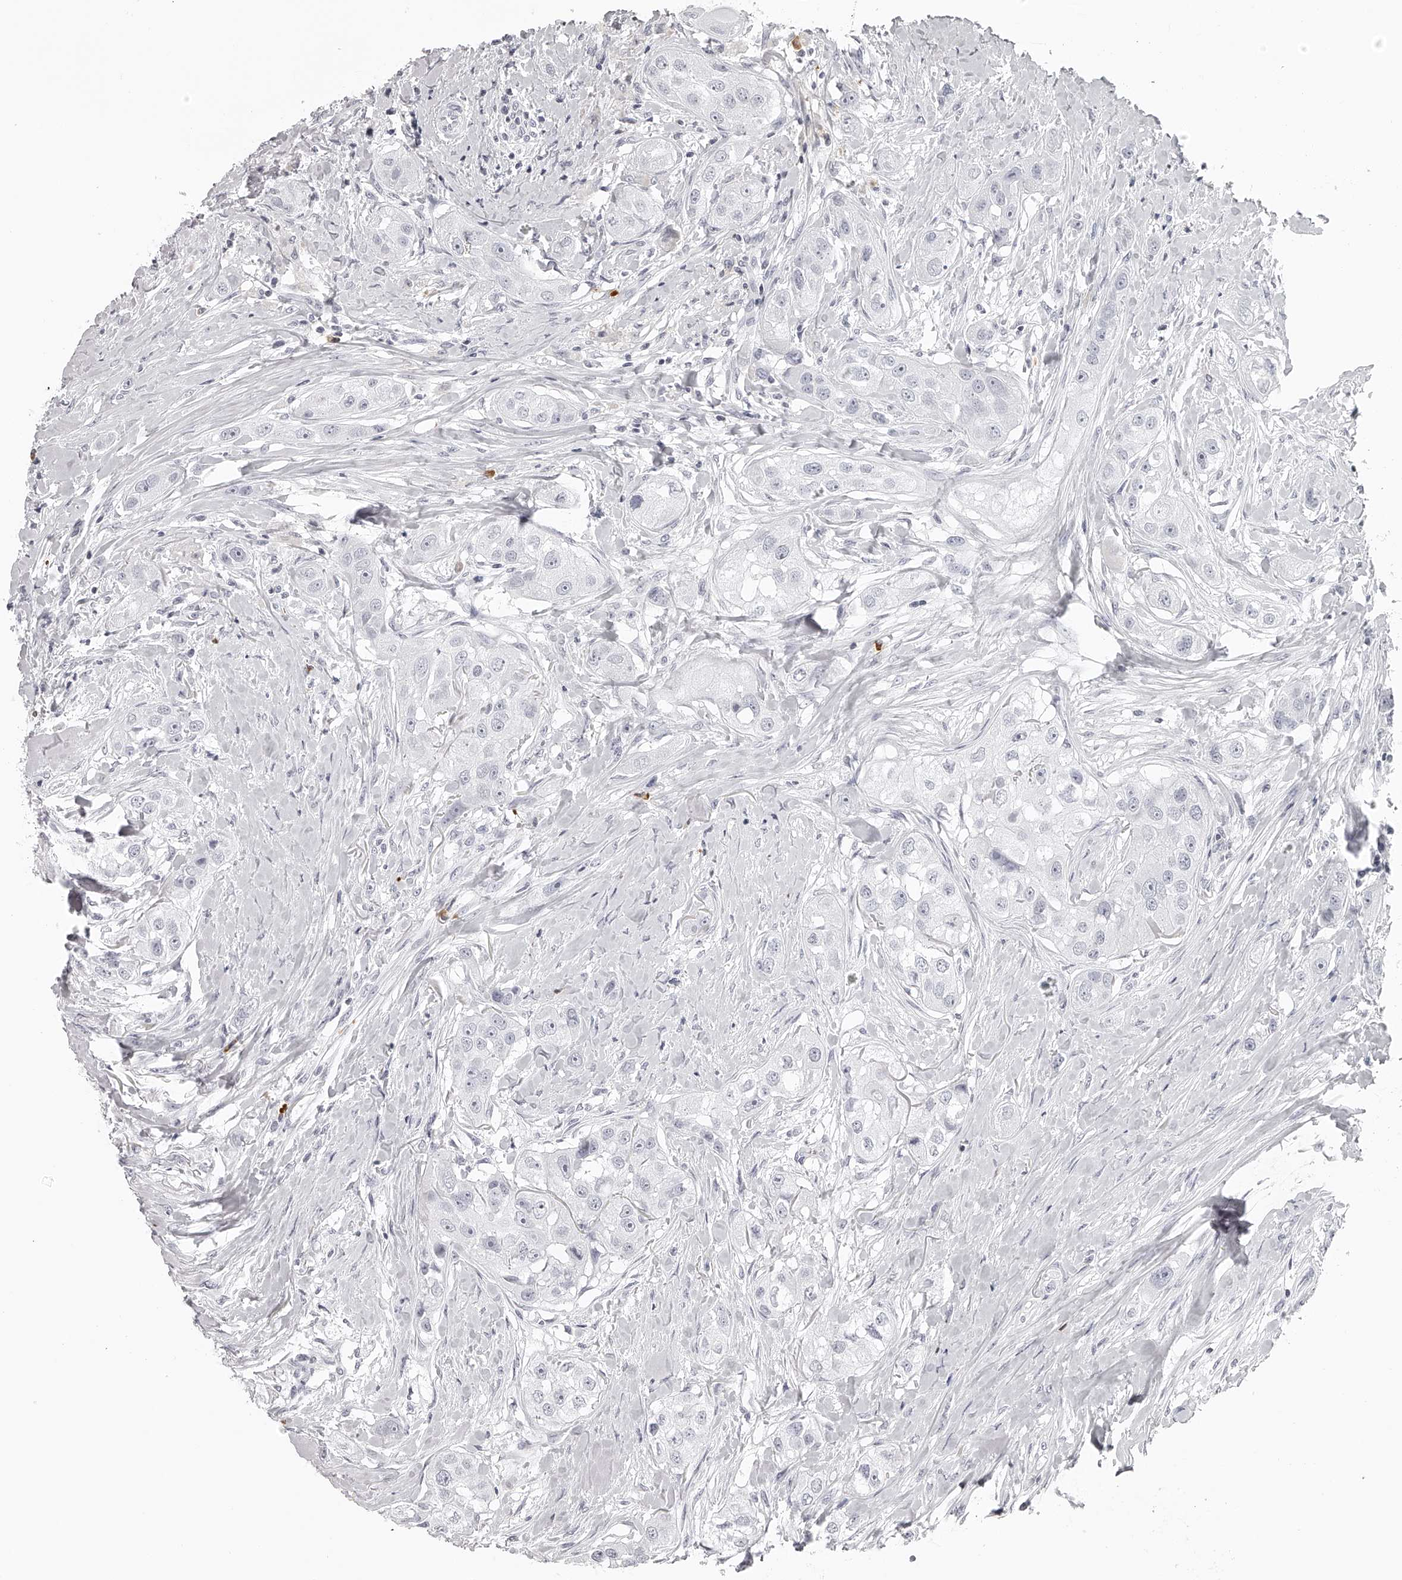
{"staining": {"intensity": "negative", "quantity": "none", "location": "none"}, "tissue": "head and neck cancer", "cell_type": "Tumor cells", "image_type": "cancer", "snomed": [{"axis": "morphology", "description": "Normal tissue, NOS"}, {"axis": "morphology", "description": "Squamous cell carcinoma, NOS"}, {"axis": "topography", "description": "Skeletal muscle"}, {"axis": "topography", "description": "Head-Neck"}], "caption": "Tumor cells show no significant protein expression in head and neck squamous cell carcinoma. (DAB (3,3'-diaminobenzidine) immunohistochemistry (IHC), high magnification).", "gene": "SEC11C", "patient": {"sex": "male", "age": 51}}